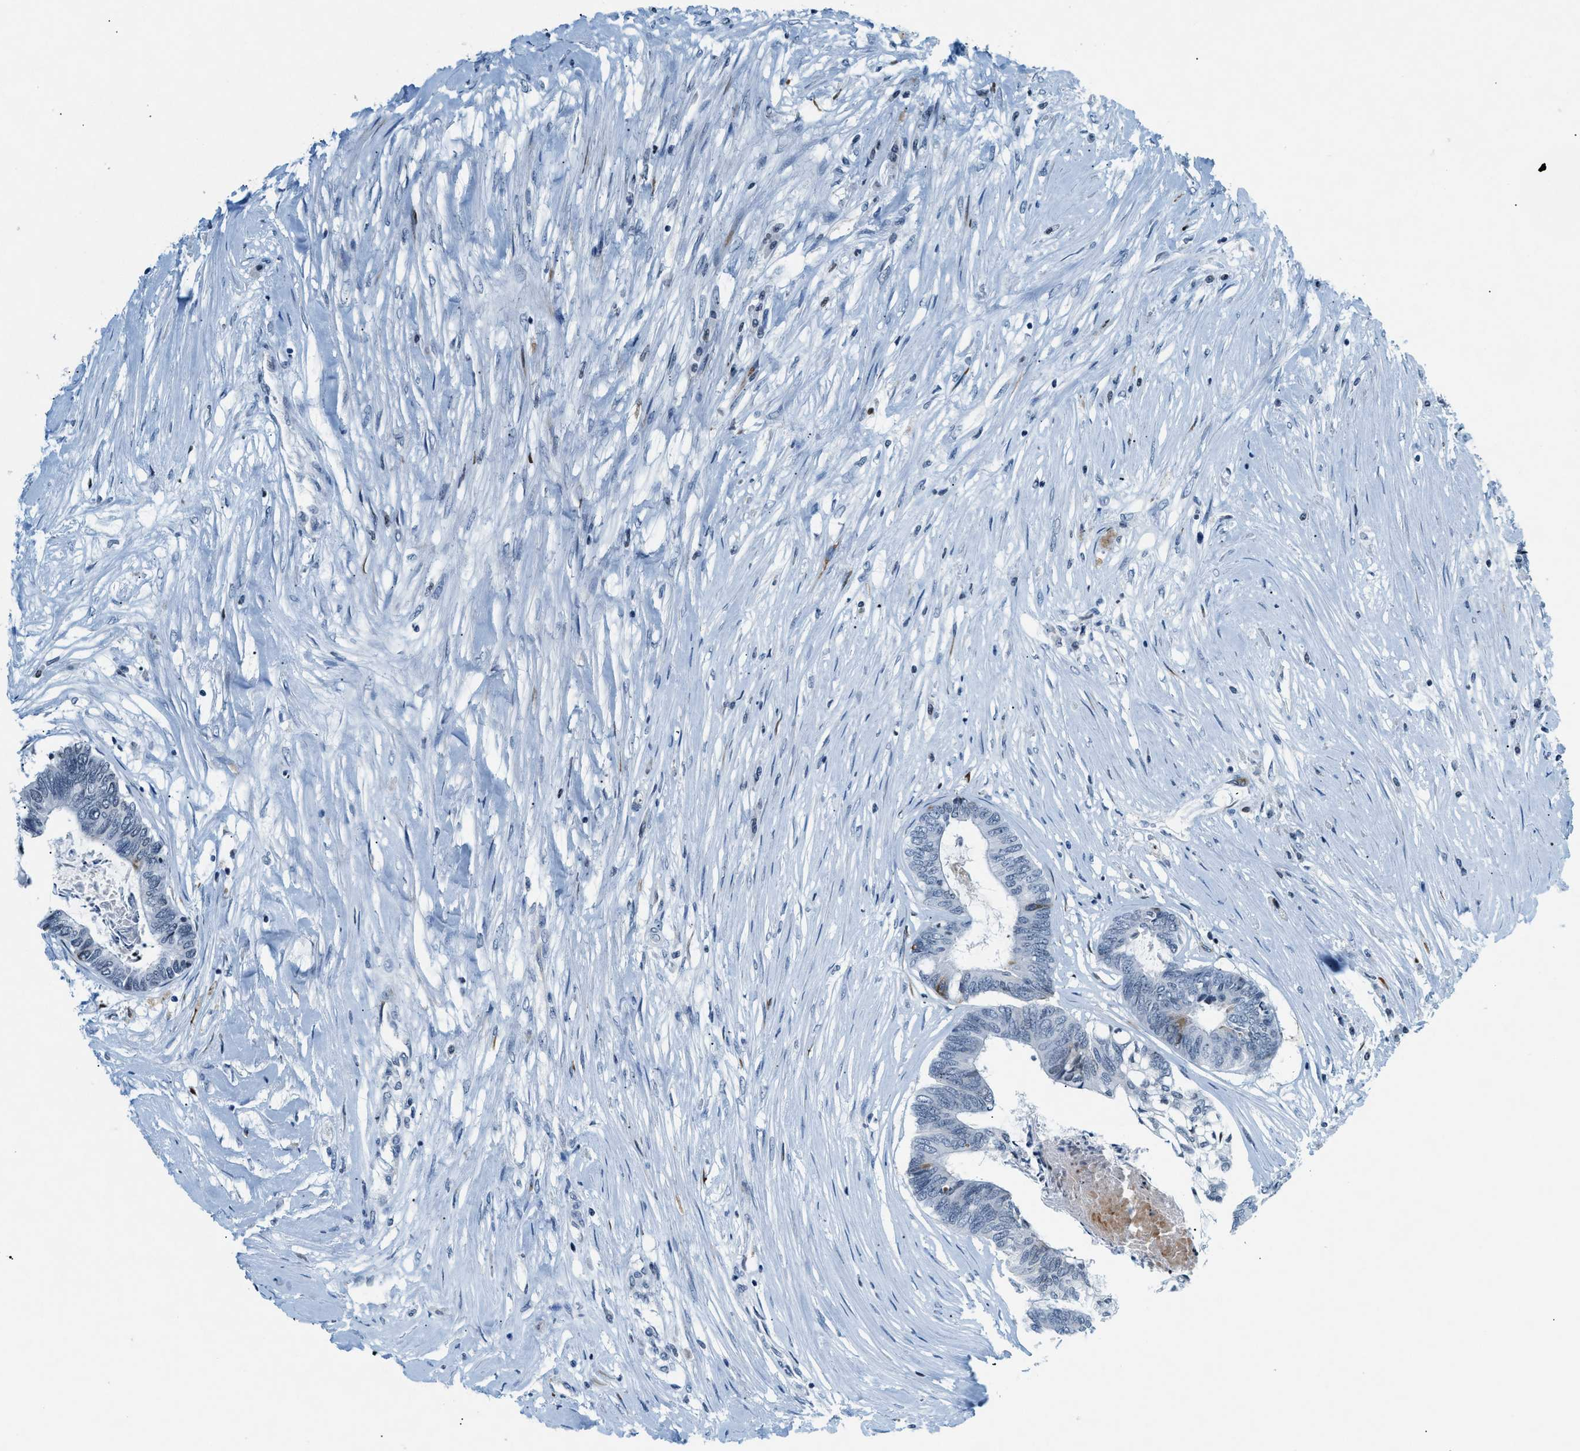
{"staining": {"intensity": "negative", "quantity": "none", "location": "none"}, "tissue": "colorectal cancer", "cell_type": "Tumor cells", "image_type": "cancer", "snomed": [{"axis": "morphology", "description": "Adenocarcinoma, NOS"}, {"axis": "topography", "description": "Rectum"}], "caption": "Human colorectal adenocarcinoma stained for a protein using IHC shows no expression in tumor cells.", "gene": "UVRAG", "patient": {"sex": "male", "age": 63}}